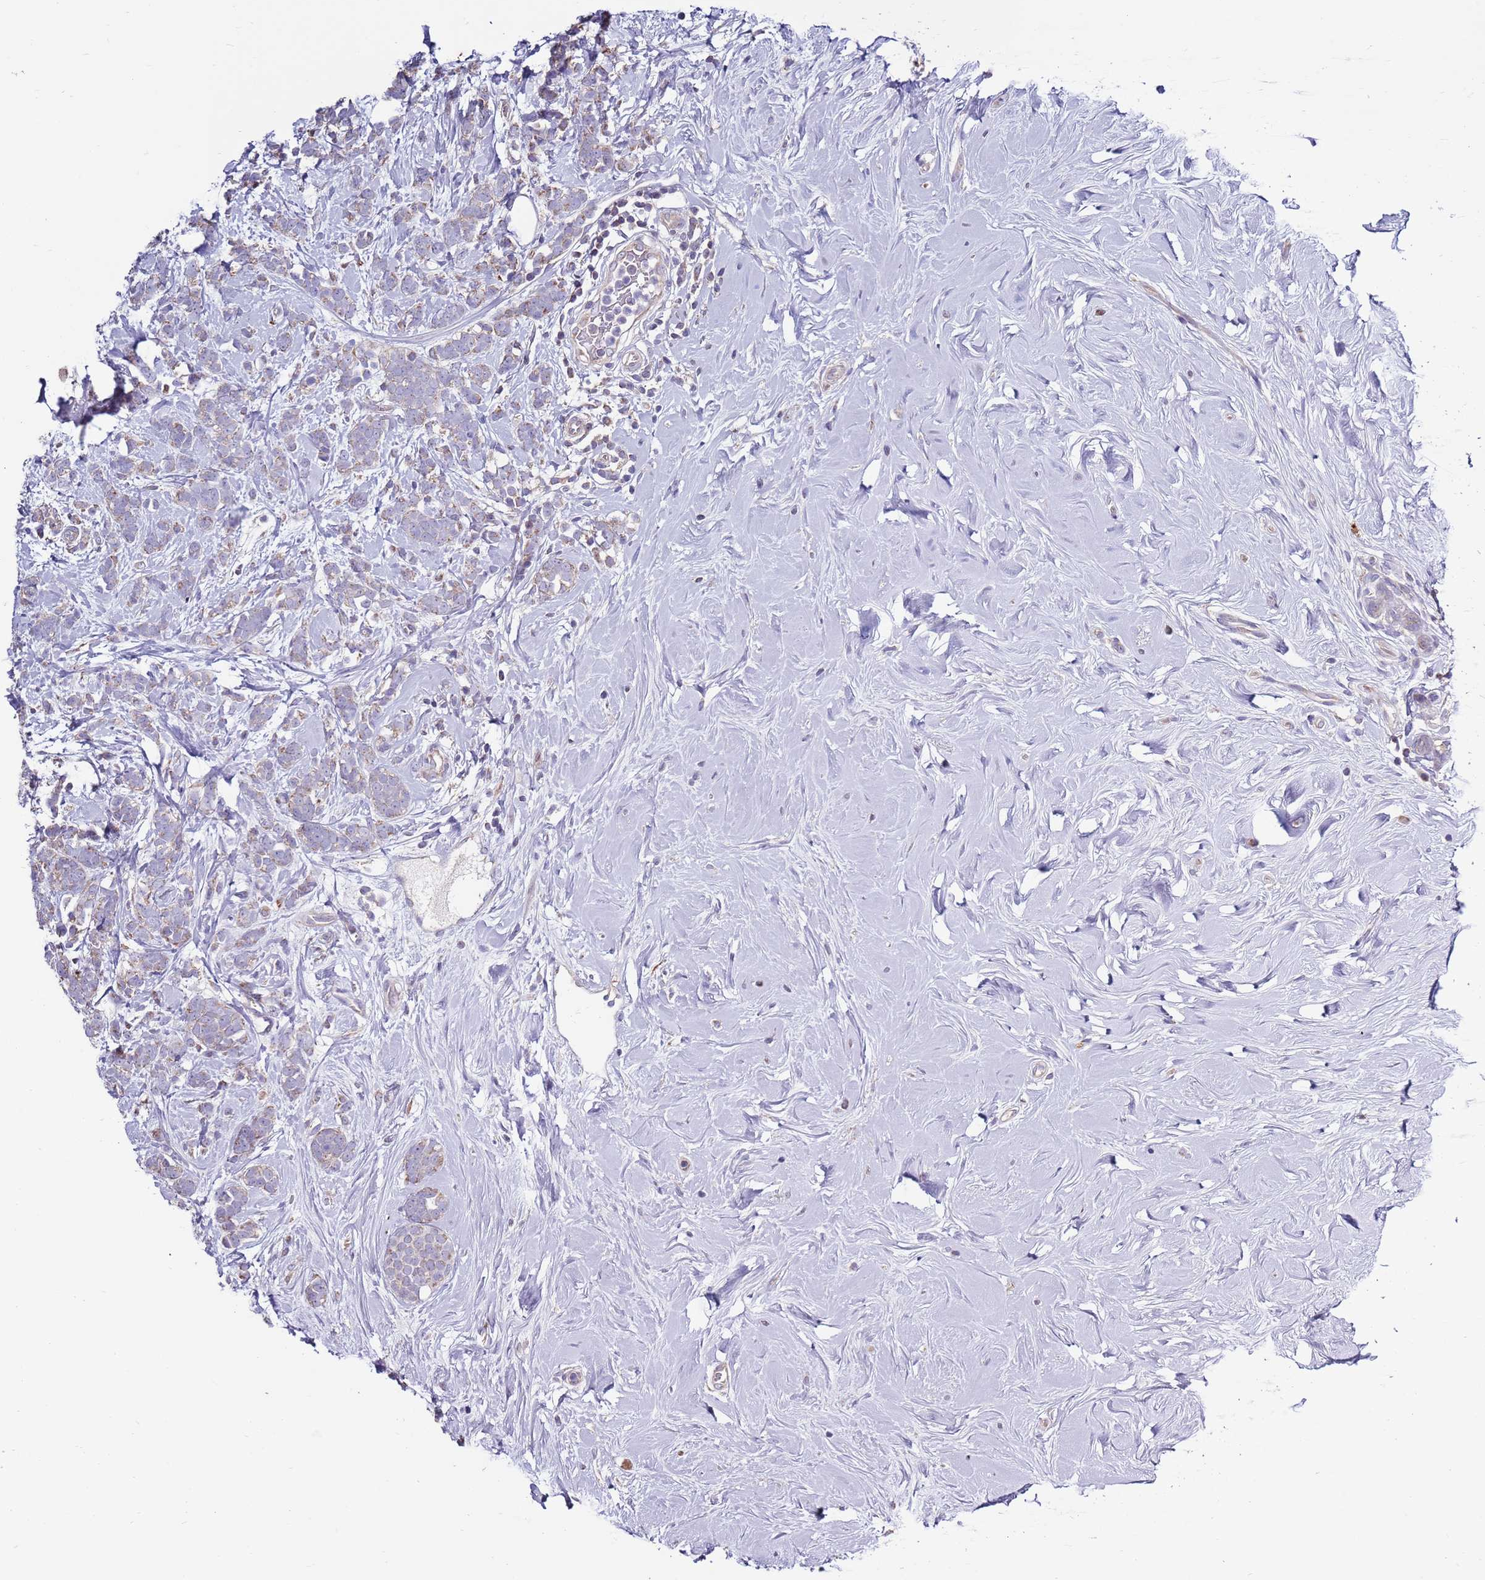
{"staining": {"intensity": "weak", "quantity": "<25%", "location": "cytoplasmic/membranous"}, "tissue": "breast cancer", "cell_type": "Tumor cells", "image_type": "cancer", "snomed": [{"axis": "morphology", "description": "Lobular carcinoma"}, {"axis": "topography", "description": "Breast"}], "caption": "The histopathology image displays no significant staining in tumor cells of lobular carcinoma (breast).", "gene": "SMG1", "patient": {"sex": "female", "age": 58}}